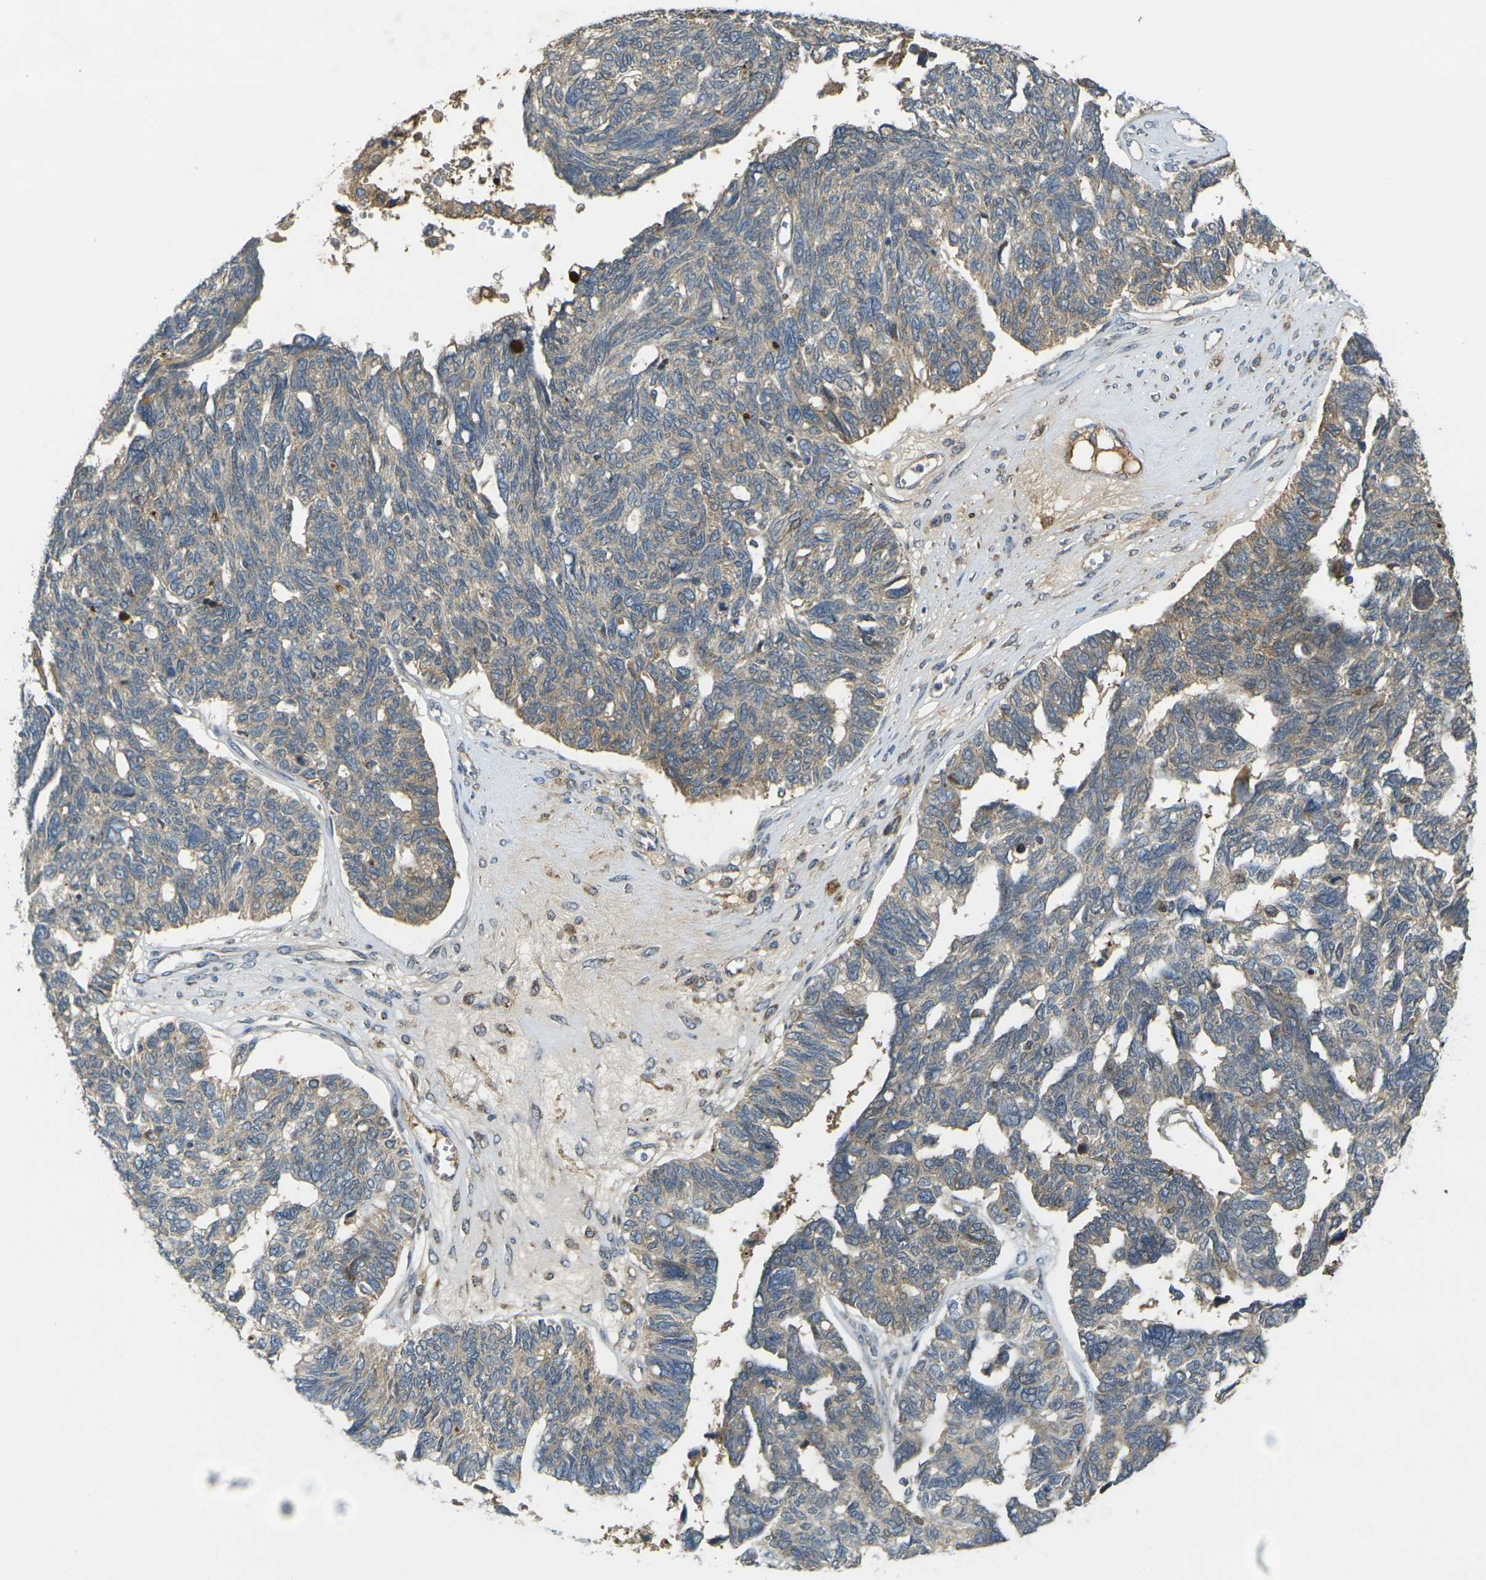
{"staining": {"intensity": "weak", "quantity": ">75%", "location": "cytoplasmic/membranous"}, "tissue": "ovarian cancer", "cell_type": "Tumor cells", "image_type": "cancer", "snomed": [{"axis": "morphology", "description": "Cystadenocarcinoma, serous, NOS"}, {"axis": "topography", "description": "Ovary"}], "caption": "Brown immunohistochemical staining in human ovarian serous cystadenocarcinoma displays weak cytoplasmic/membranous staining in approximately >75% of tumor cells. (DAB IHC with brightfield microscopy, high magnification).", "gene": "GNA12", "patient": {"sex": "female", "age": 79}}